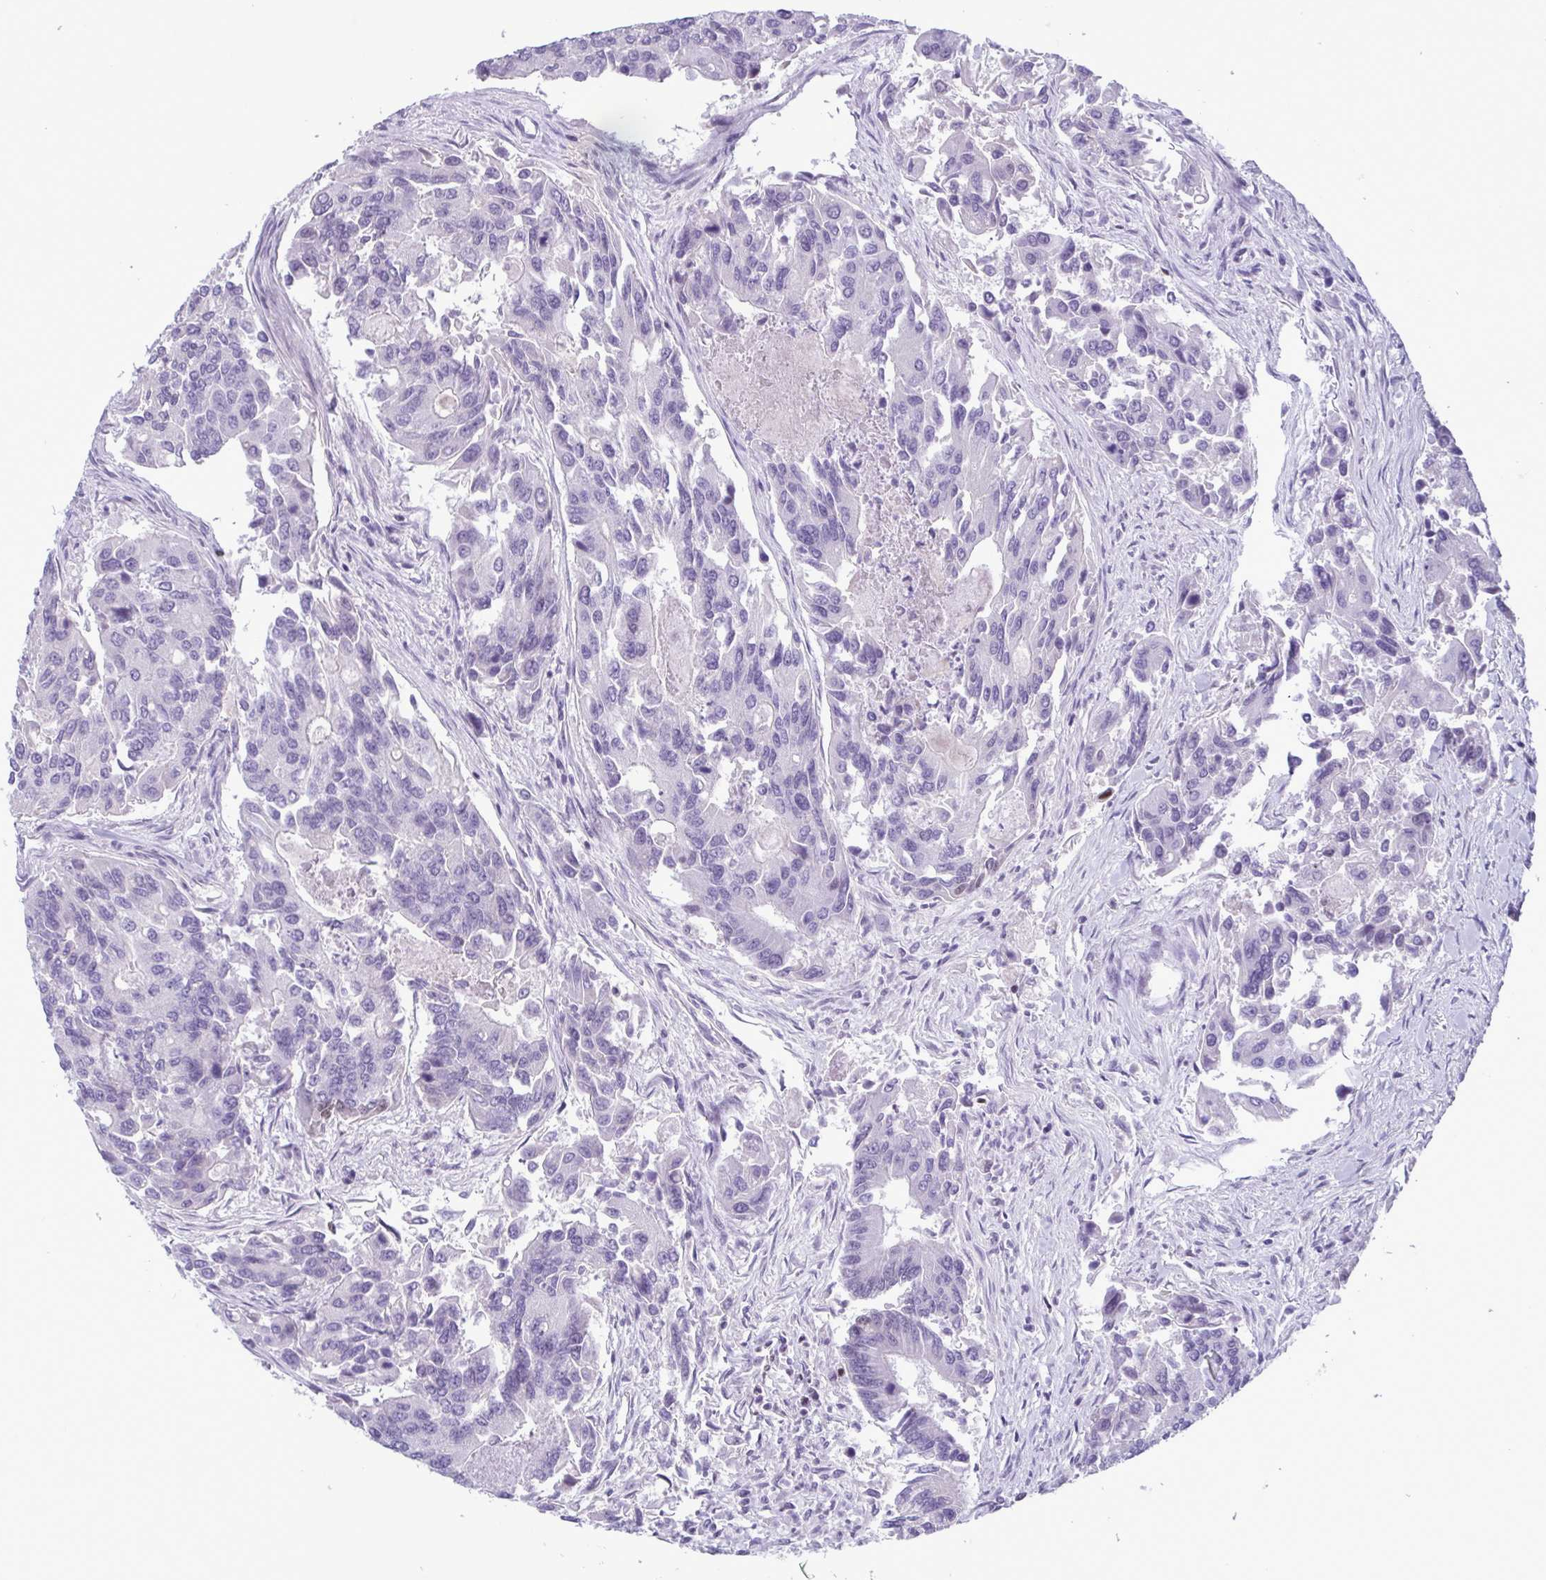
{"staining": {"intensity": "negative", "quantity": "none", "location": "none"}, "tissue": "colorectal cancer", "cell_type": "Tumor cells", "image_type": "cancer", "snomed": [{"axis": "morphology", "description": "Adenocarcinoma, NOS"}, {"axis": "topography", "description": "Colon"}], "caption": "Tumor cells are negative for protein expression in human colorectal adenocarcinoma.", "gene": "IRF1", "patient": {"sex": "female", "age": 67}}